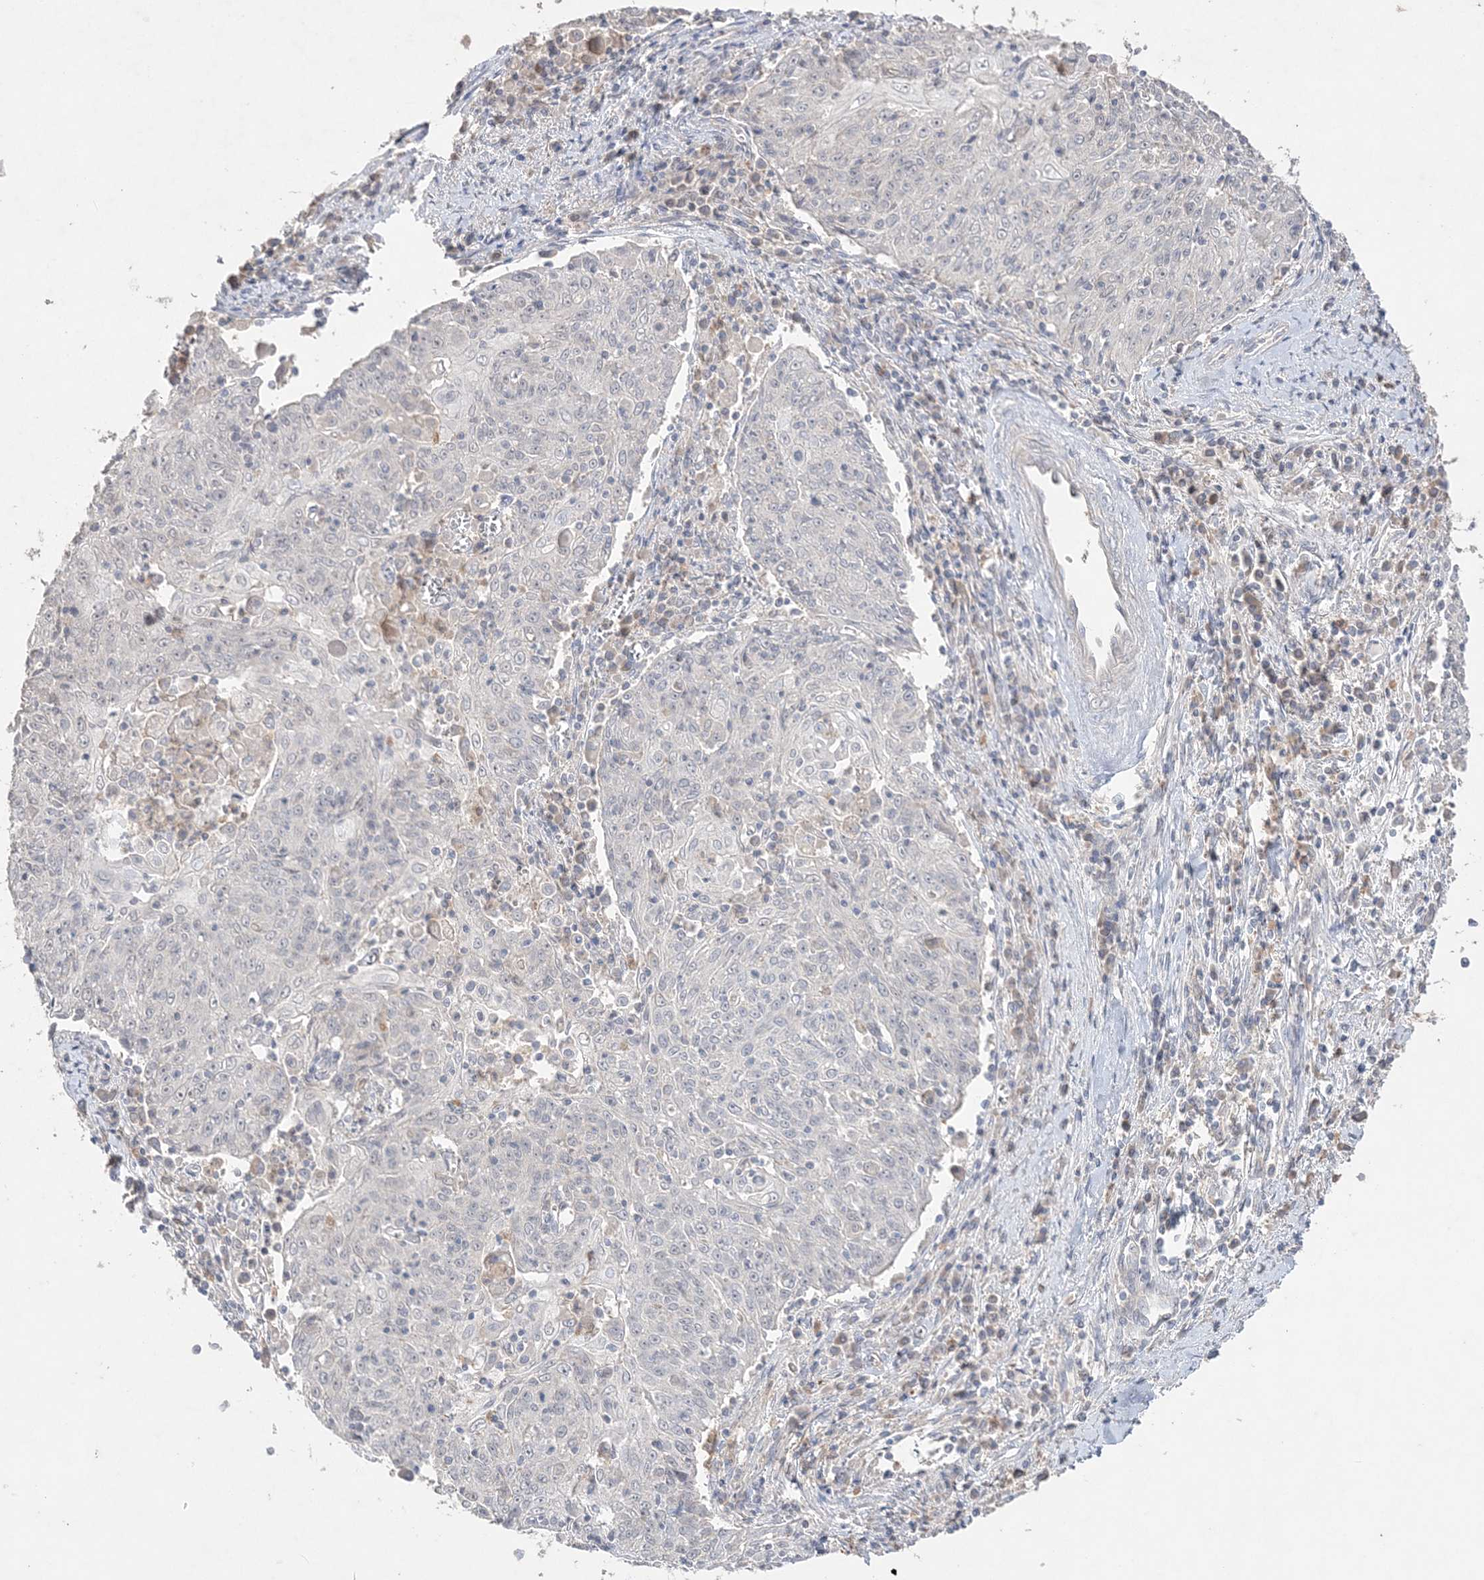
{"staining": {"intensity": "negative", "quantity": "none", "location": "none"}, "tissue": "cervical cancer", "cell_type": "Tumor cells", "image_type": "cancer", "snomed": [{"axis": "morphology", "description": "Squamous cell carcinoma, NOS"}, {"axis": "topography", "description": "Cervix"}], "caption": "An image of human cervical cancer is negative for staining in tumor cells.", "gene": "SH3BP4", "patient": {"sex": "female", "age": 48}}